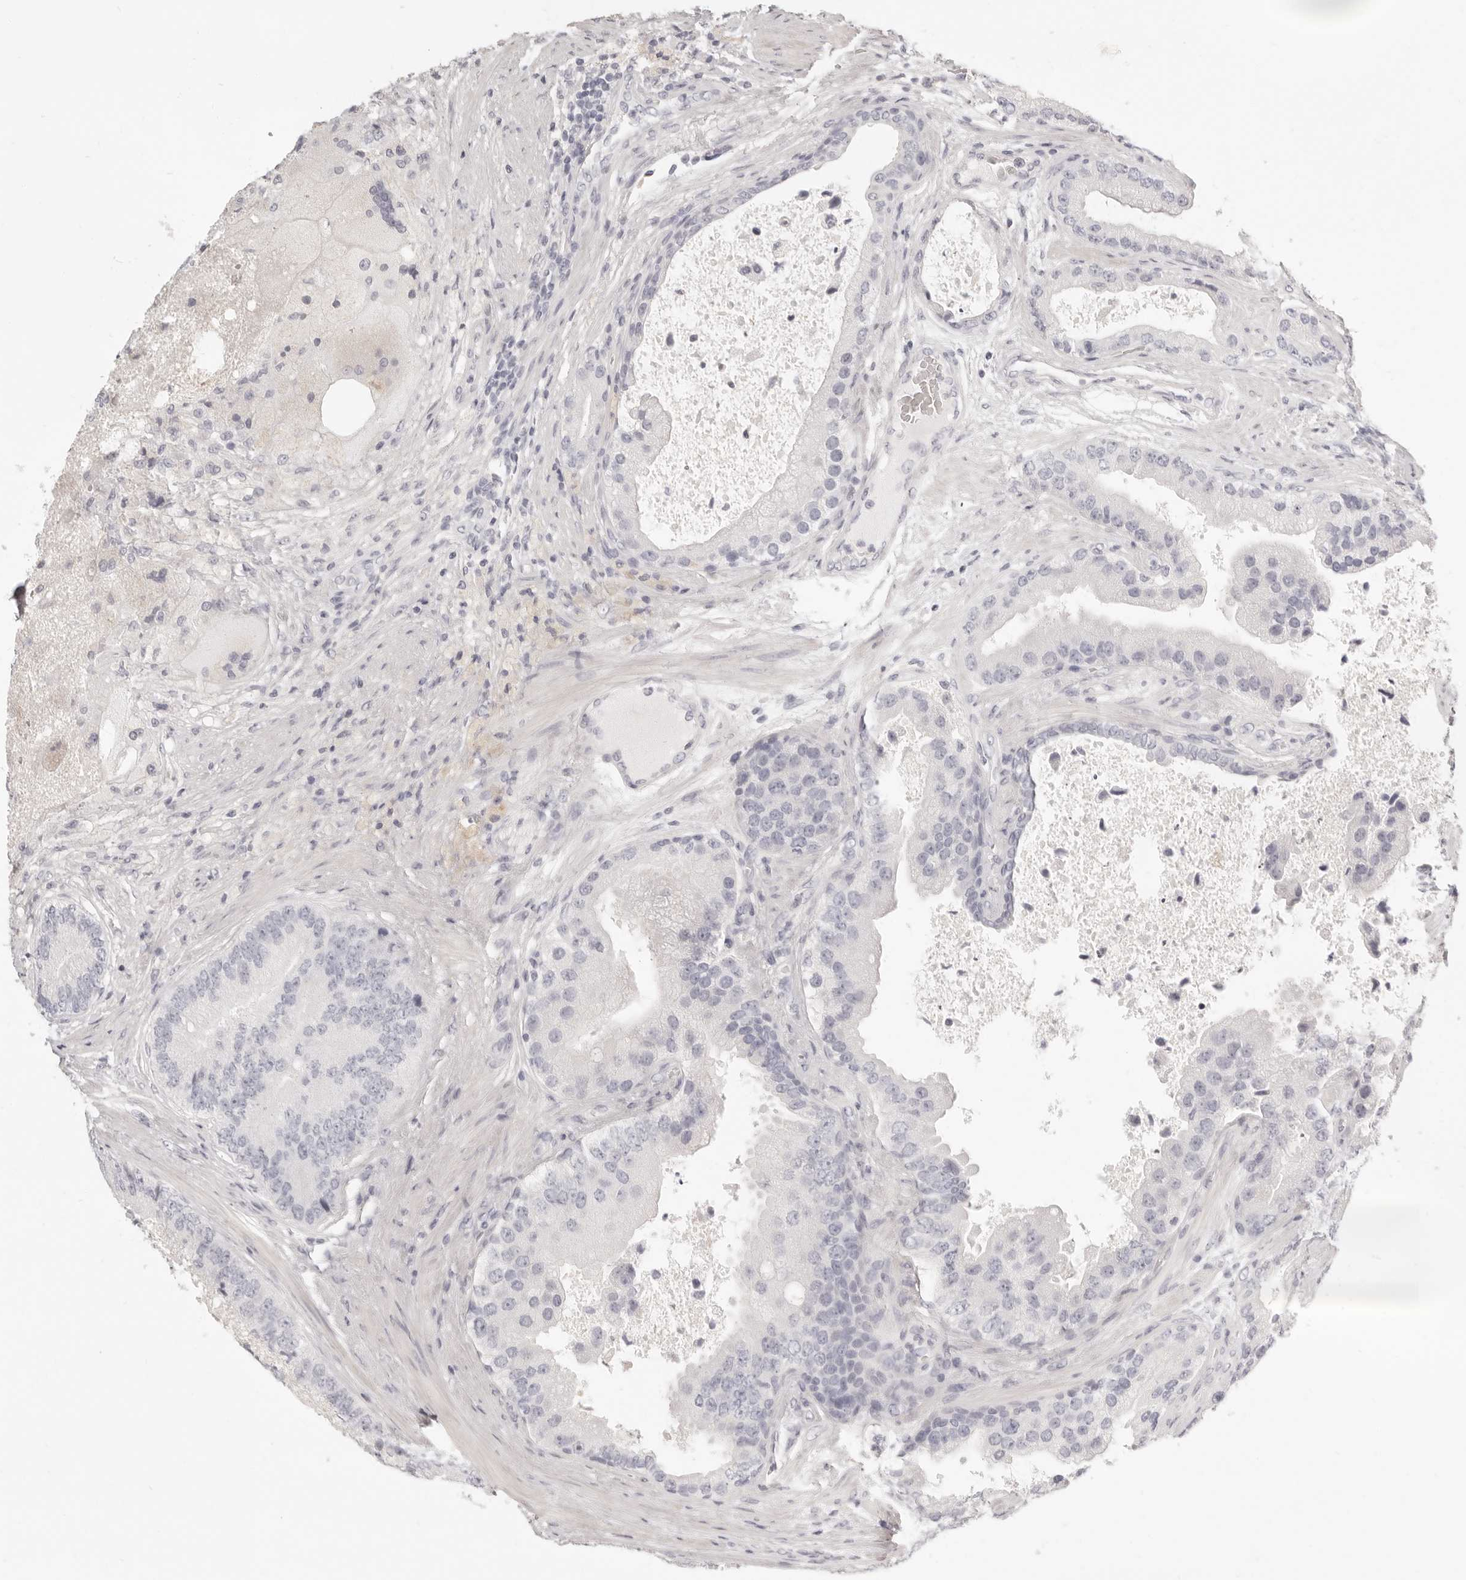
{"staining": {"intensity": "negative", "quantity": "none", "location": "none"}, "tissue": "prostate cancer", "cell_type": "Tumor cells", "image_type": "cancer", "snomed": [{"axis": "morphology", "description": "Adenocarcinoma, High grade"}, {"axis": "topography", "description": "Prostate"}], "caption": "The image demonstrates no significant expression in tumor cells of adenocarcinoma (high-grade) (prostate).", "gene": "FABP1", "patient": {"sex": "male", "age": 70}}